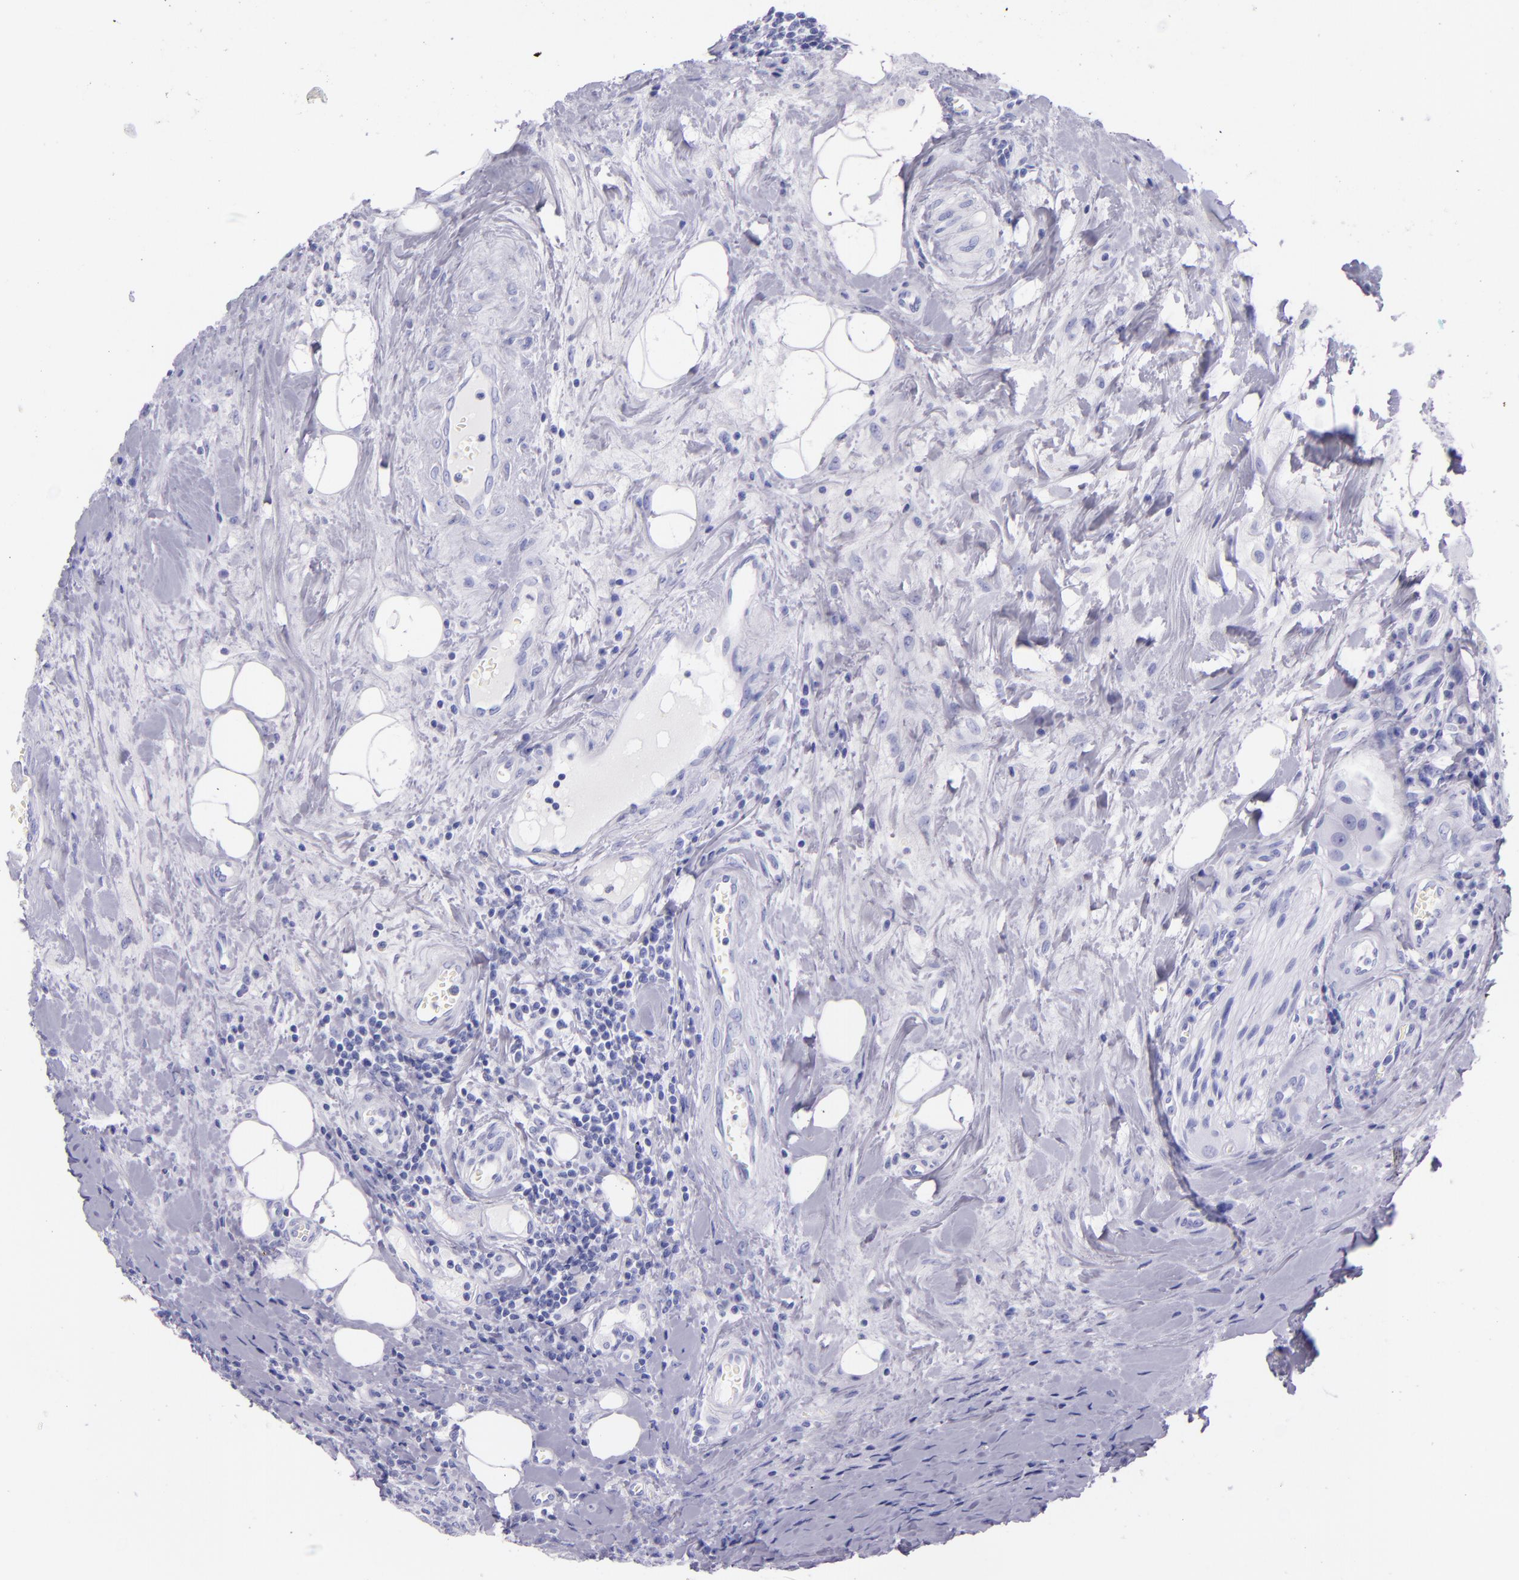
{"staining": {"intensity": "negative", "quantity": "none", "location": "none"}, "tissue": "colorectal cancer", "cell_type": "Tumor cells", "image_type": "cancer", "snomed": [{"axis": "morphology", "description": "Adenocarcinoma, NOS"}, {"axis": "topography", "description": "Colon"}], "caption": "Immunohistochemistry (IHC) of human adenocarcinoma (colorectal) demonstrates no staining in tumor cells. (IHC, brightfield microscopy, high magnification).", "gene": "SFTPA2", "patient": {"sex": "male", "age": 54}}